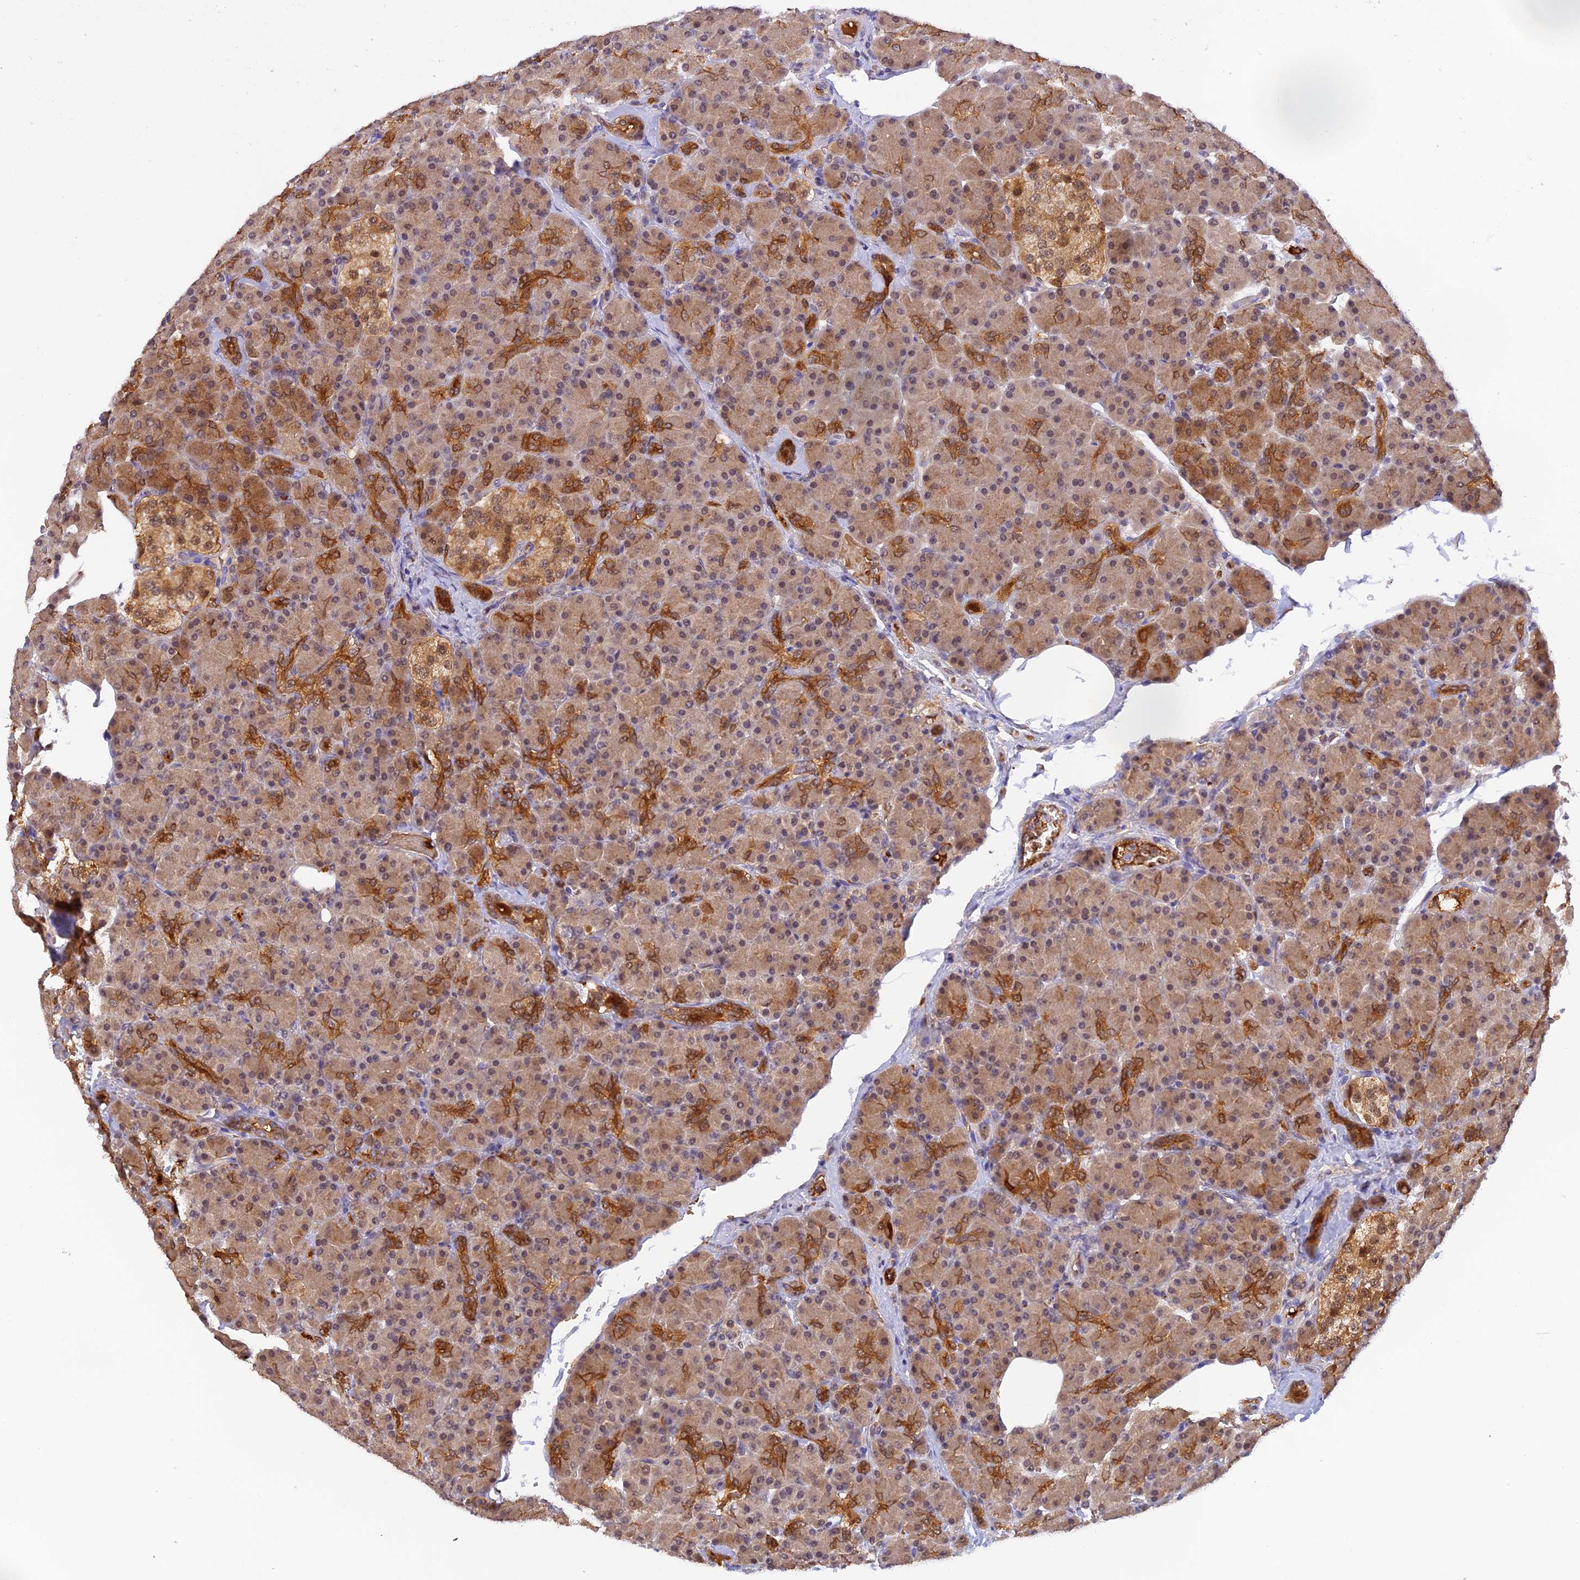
{"staining": {"intensity": "strong", "quantity": "<25%", "location": "cytoplasmic/membranous"}, "tissue": "pancreas", "cell_type": "Exocrine glandular cells", "image_type": "normal", "snomed": [{"axis": "morphology", "description": "Normal tissue, NOS"}, {"axis": "topography", "description": "Pancreas"}], "caption": "Unremarkable pancreas shows strong cytoplasmic/membranous staining in approximately <25% of exocrine glandular cells, visualized by immunohistochemistry. The staining is performed using DAB brown chromogen to label protein expression. The nuclei are counter-stained blue using hematoxylin.", "gene": "HDHD2", "patient": {"sex": "female", "age": 43}}